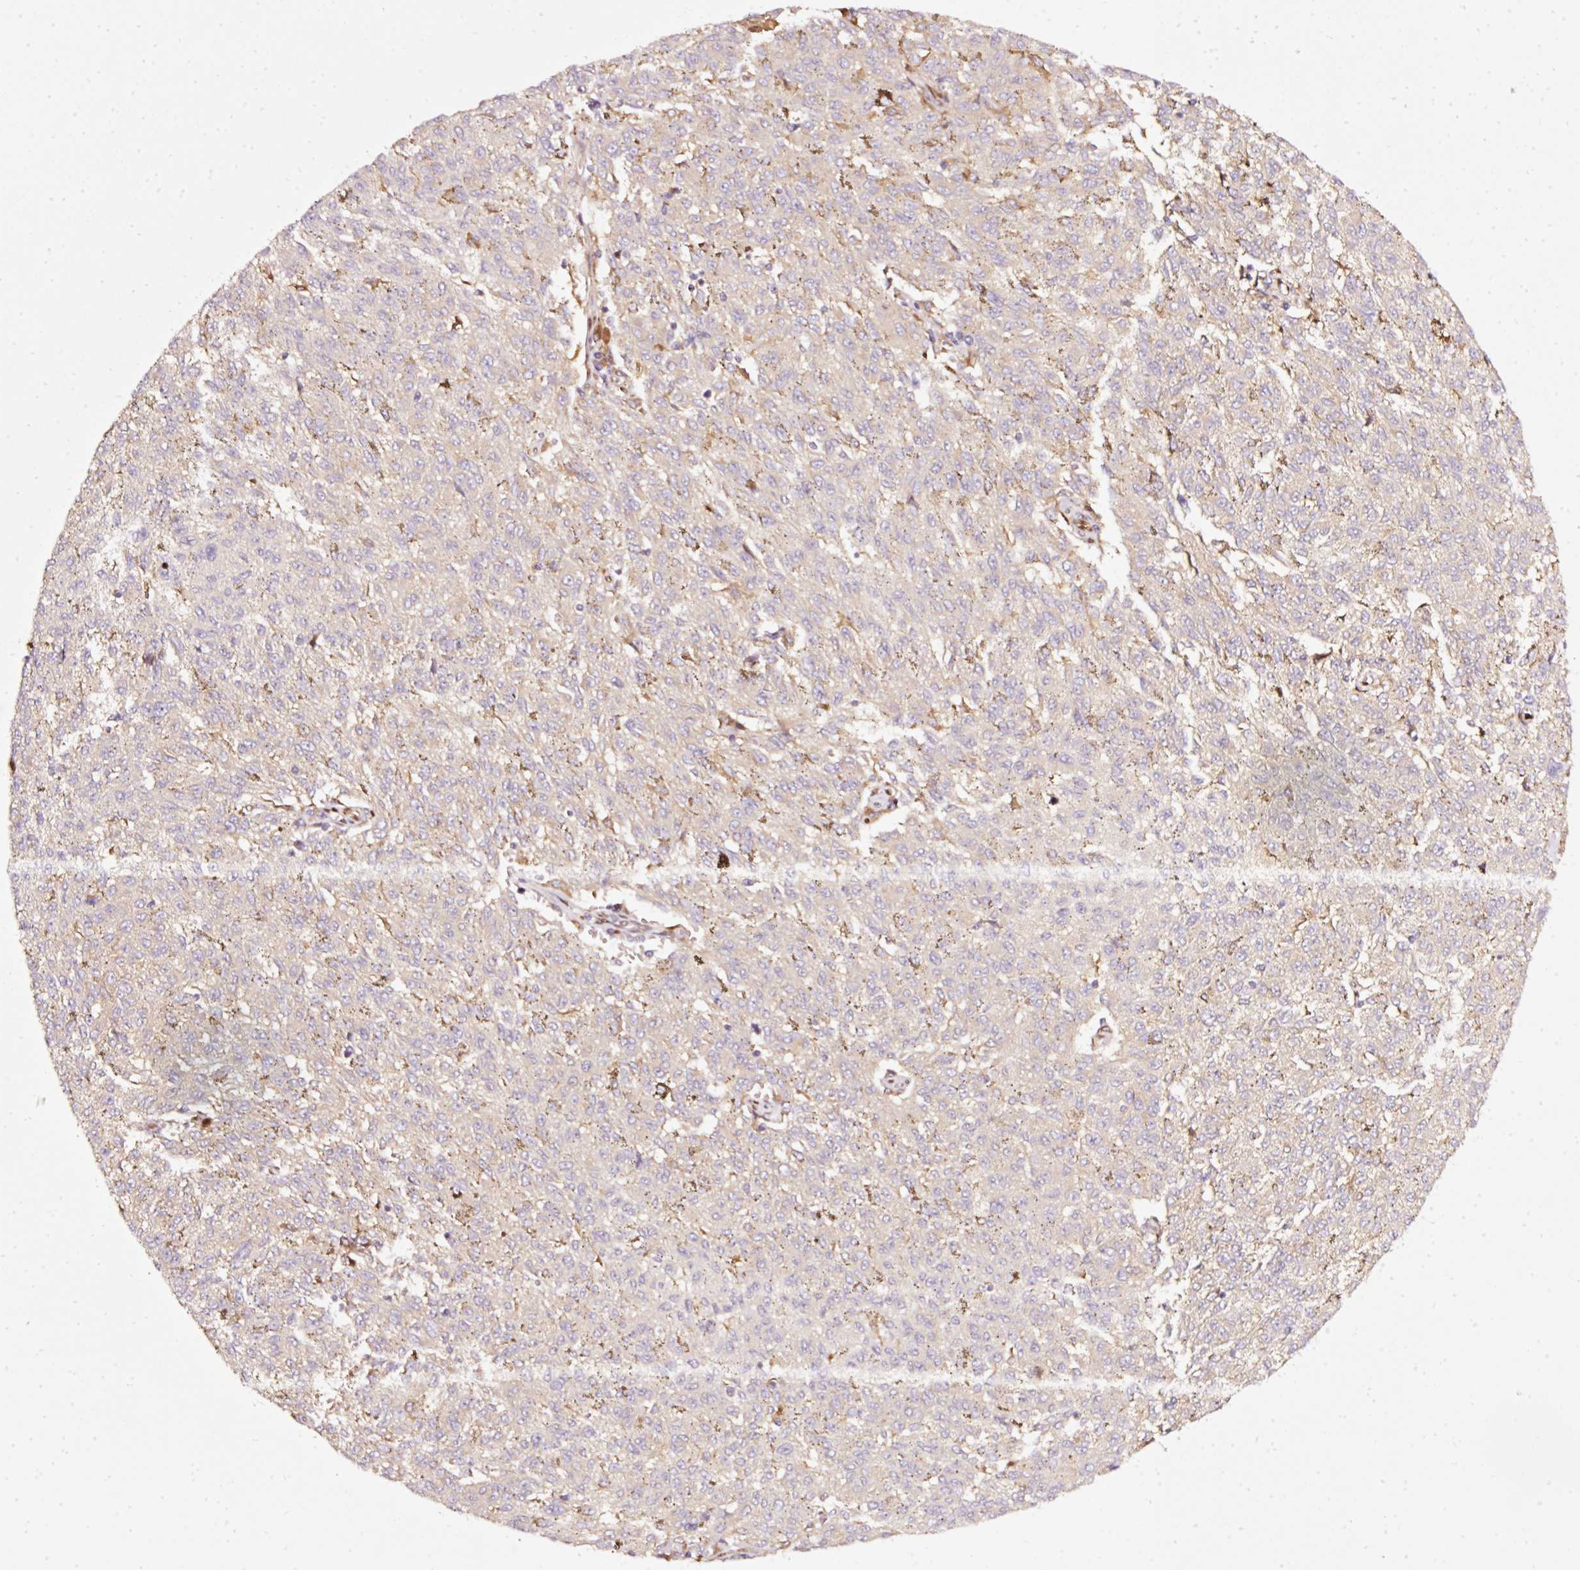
{"staining": {"intensity": "weak", "quantity": "<25%", "location": "cytoplasmic/membranous"}, "tissue": "melanoma", "cell_type": "Tumor cells", "image_type": "cancer", "snomed": [{"axis": "morphology", "description": "Malignant melanoma, NOS"}, {"axis": "topography", "description": "Skin"}], "caption": "There is no significant expression in tumor cells of malignant melanoma. (DAB (3,3'-diaminobenzidine) IHC visualized using brightfield microscopy, high magnification).", "gene": "NAPA", "patient": {"sex": "female", "age": 72}}